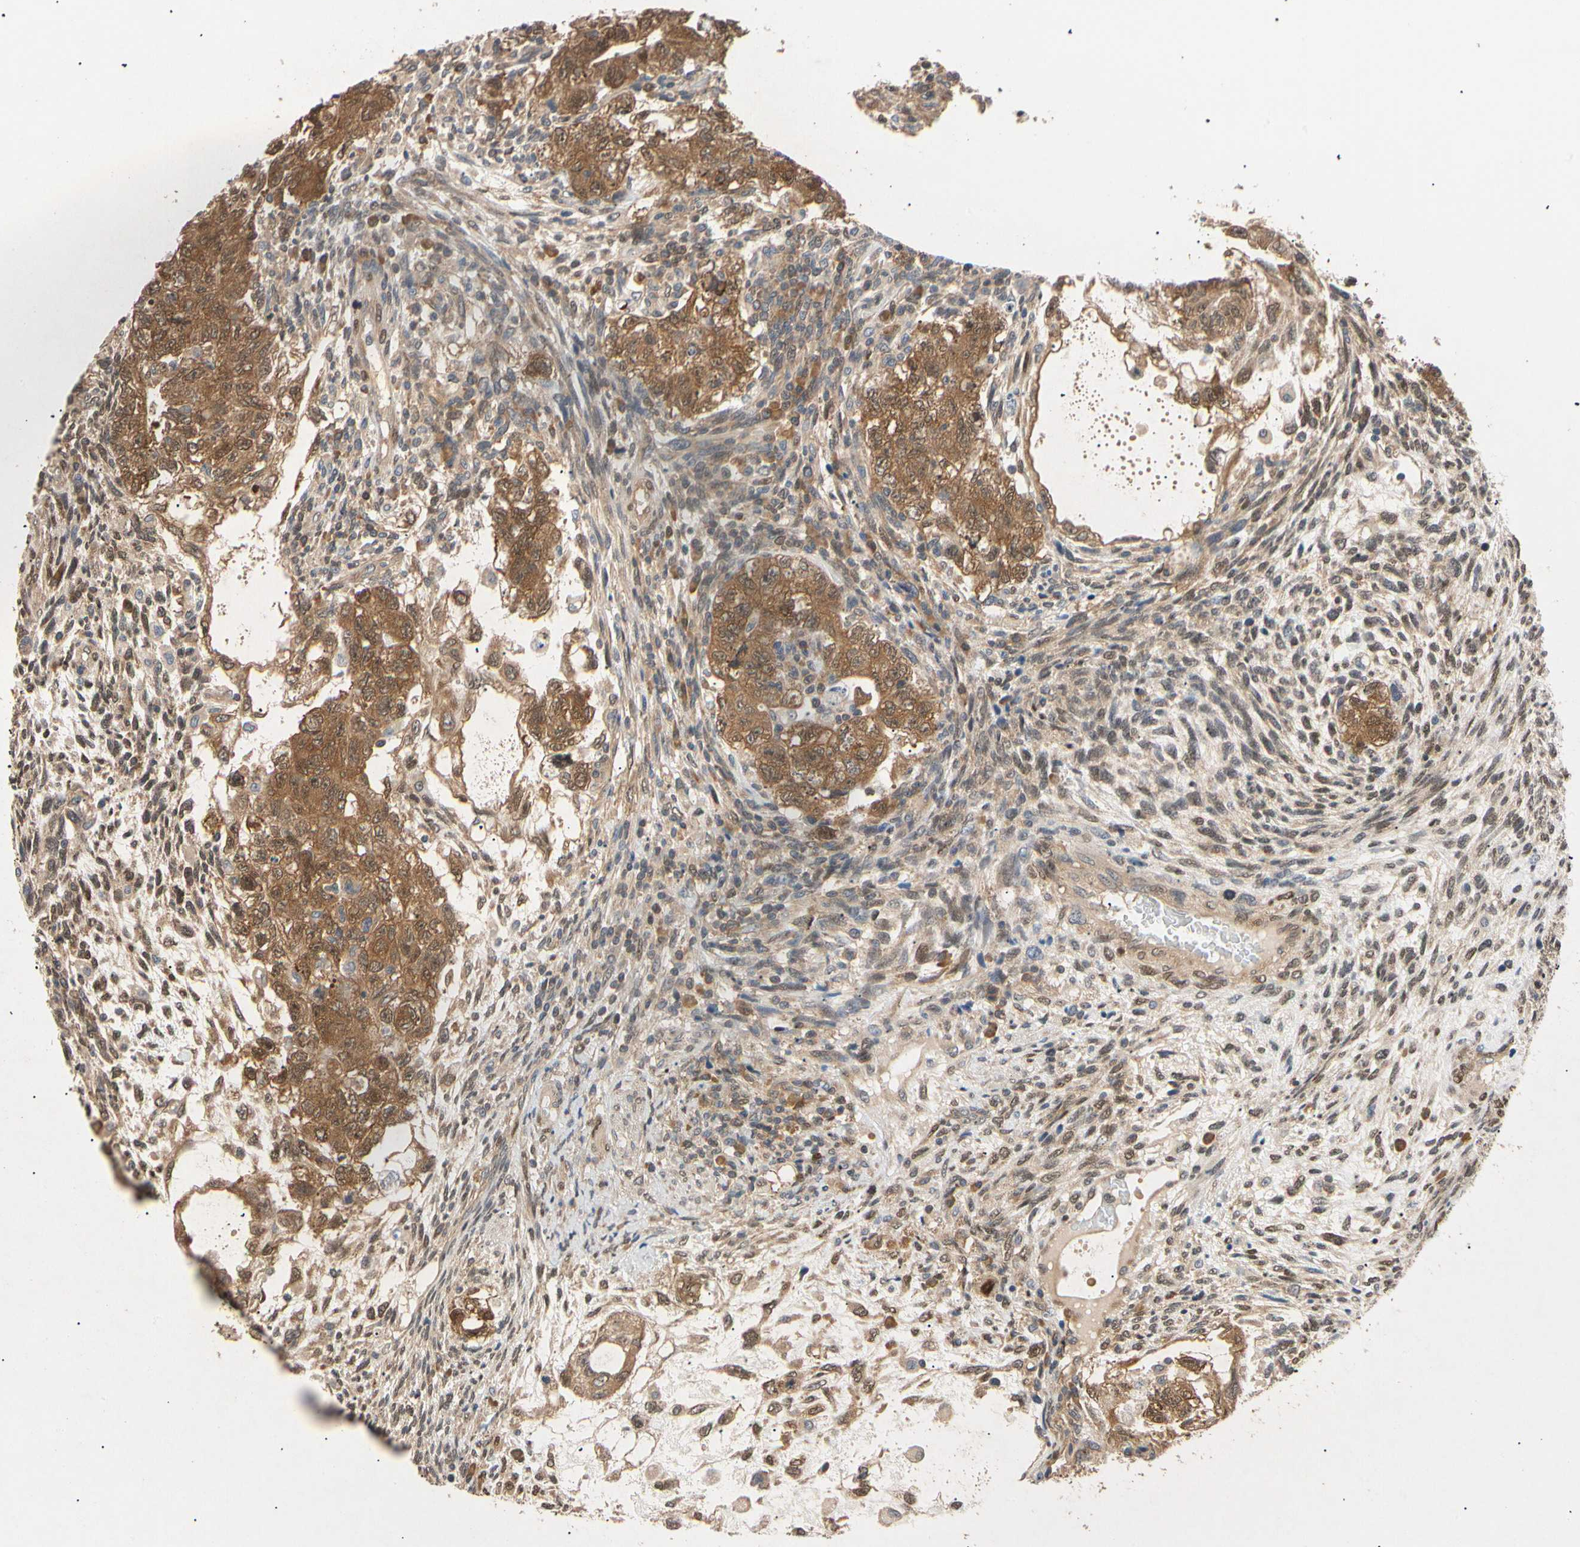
{"staining": {"intensity": "moderate", "quantity": ">75%", "location": "cytoplasmic/membranous"}, "tissue": "testis cancer", "cell_type": "Tumor cells", "image_type": "cancer", "snomed": [{"axis": "morphology", "description": "Normal tissue, NOS"}, {"axis": "morphology", "description": "Carcinoma, Embryonal, NOS"}, {"axis": "topography", "description": "Testis"}], "caption": "Human testis cancer (embryonal carcinoma) stained for a protein (brown) exhibits moderate cytoplasmic/membranous positive staining in approximately >75% of tumor cells.", "gene": "EIF1AX", "patient": {"sex": "male", "age": 36}}